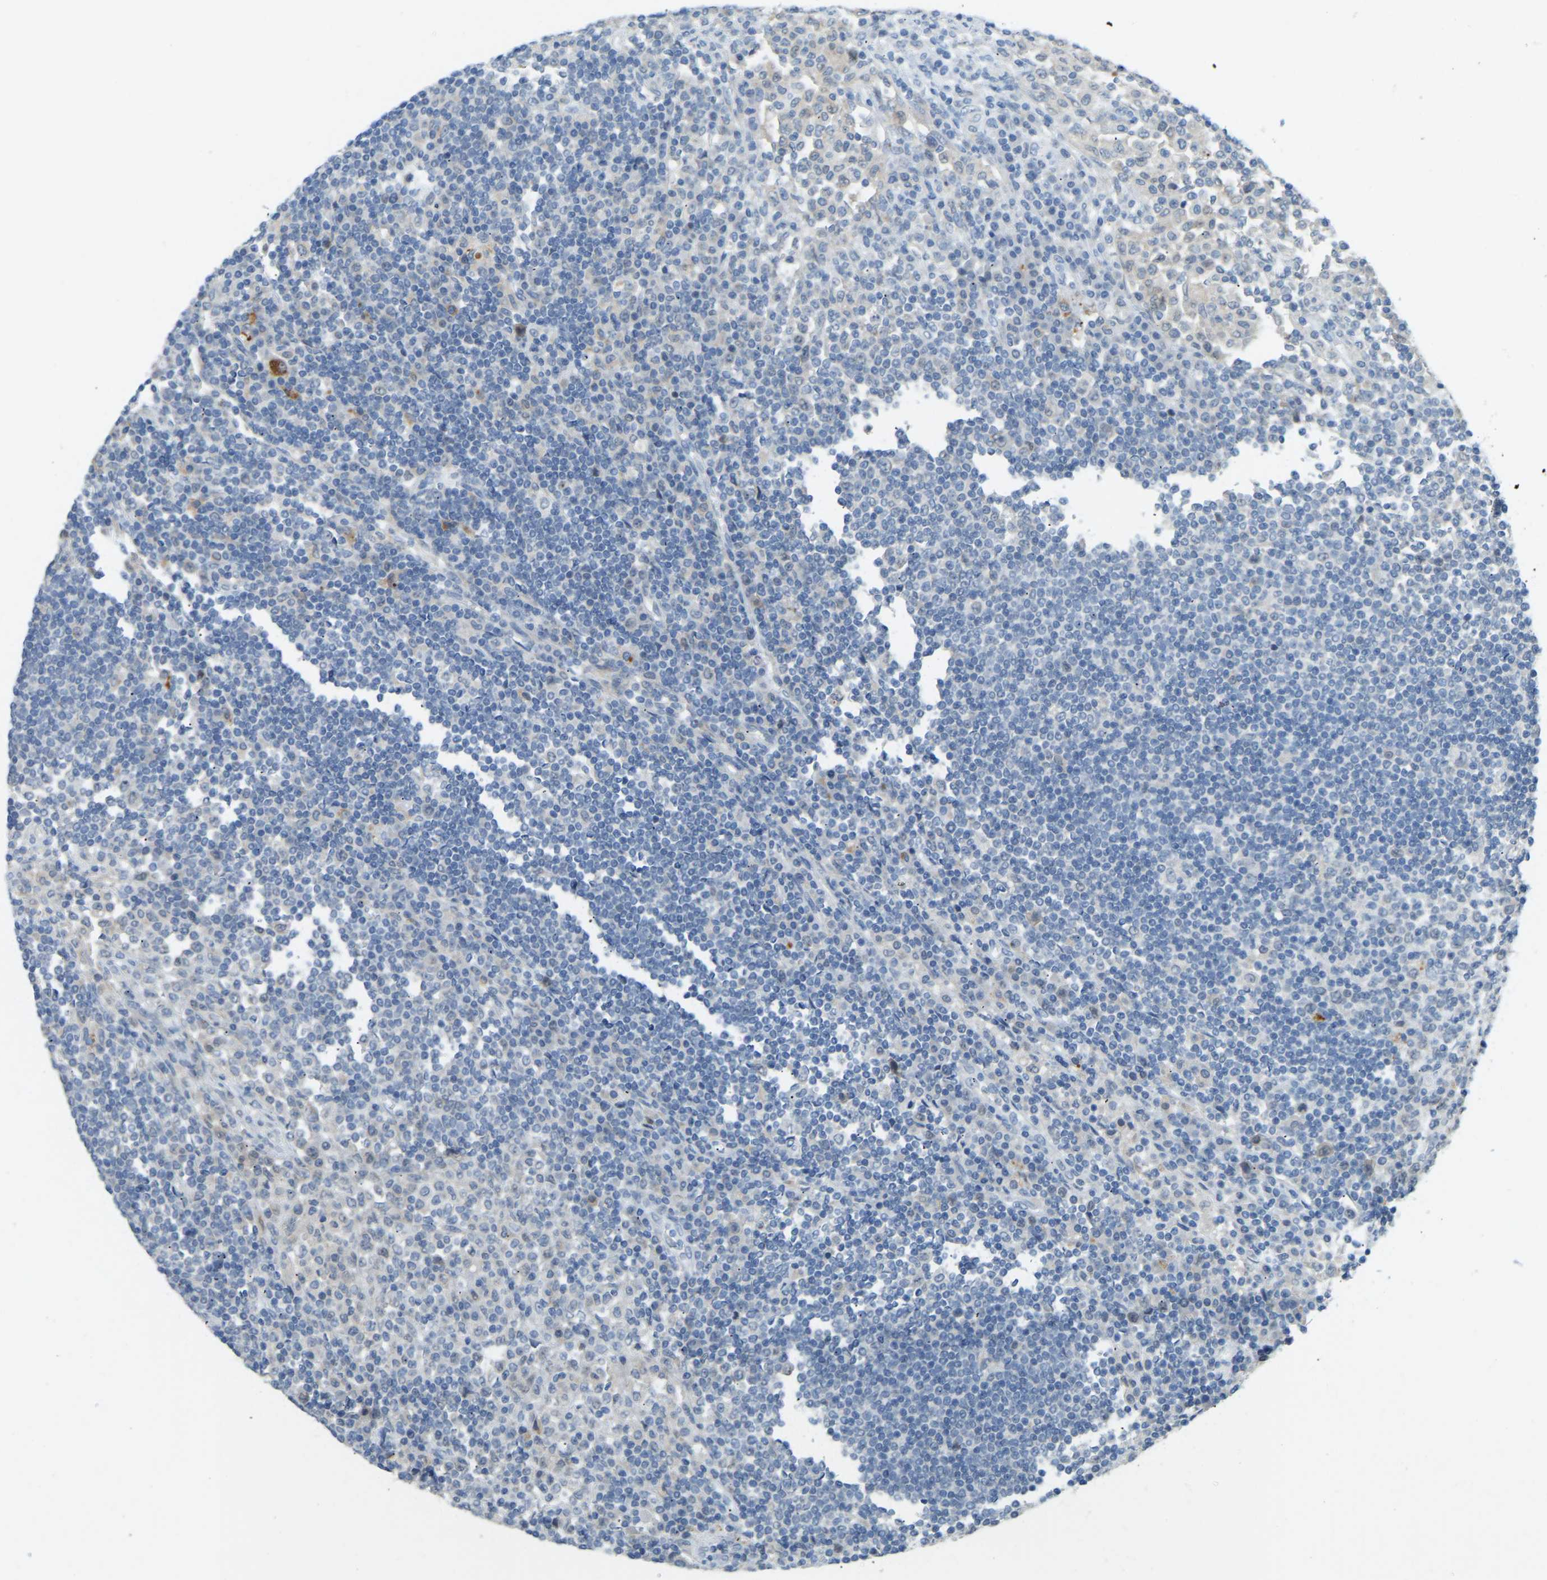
{"staining": {"intensity": "negative", "quantity": "none", "location": "none"}, "tissue": "lymph node", "cell_type": "Germinal center cells", "image_type": "normal", "snomed": [{"axis": "morphology", "description": "Normal tissue, NOS"}, {"axis": "topography", "description": "Lymph node"}], "caption": "A high-resolution micrograph shows immunohistochemistry staining of benign lymph node, which exhibits no significant staining in germinal center cells. (Stains: DAB immunohistochemistry with hematoxylin counter stain, Microscopy: brightfield microscopy at high magnification).", "gene": "NME8", "patient": {"sex": "female", "age": 53}}